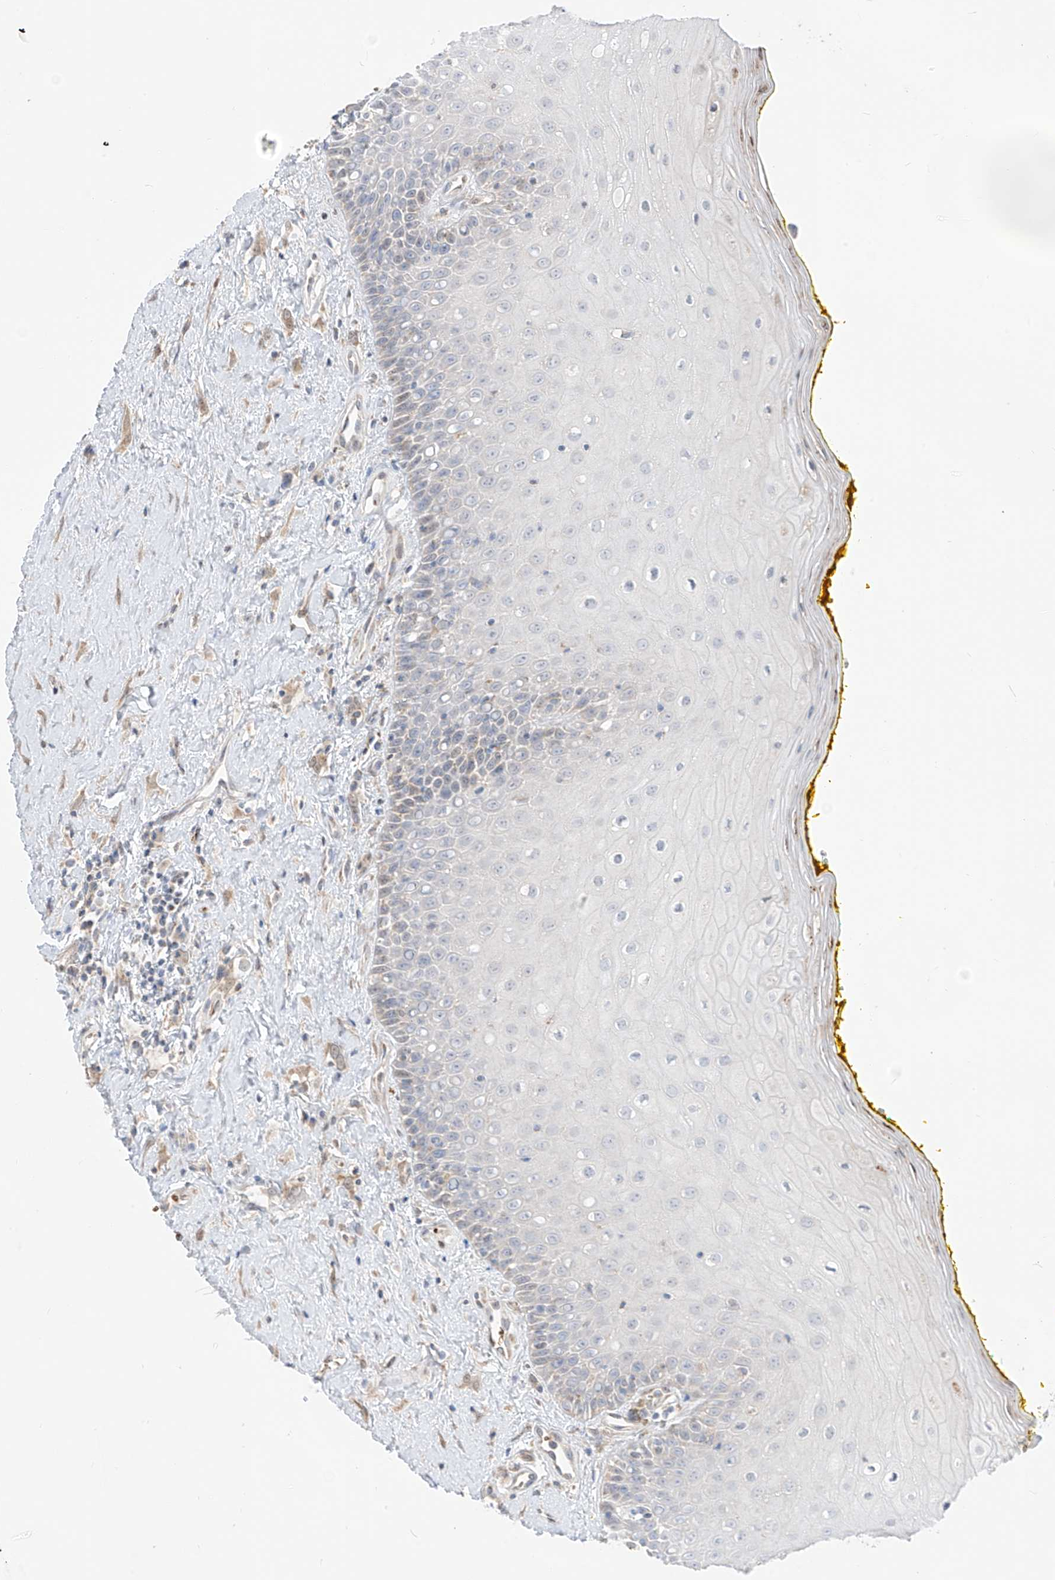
{"staining": {"intensity": "weak", "quantity": "<25%", "location": "cytoplasmic/membranous"}, "tissue": "oral mucosa", "cell_type": "Squamous epithelial cells", "image_type": "normal", "snomed": [{"axis": "morphology", "description": "Normal tissue, NOS"}, {"axis": "morphology", "description": "Squamous cell carcinoma, NOS"}, {"axis": "topography", "description": "Oral tissue"}, {"axis": "topography", "description": "Head-Neck"}], "caption": "Immunohistochemical staining of unremarkable oral mucosa demonstrates no significant staining in squamous epithelial cells.", "gene": "ARHGEF40", "patient": {"sex": "female", "age": 70}}